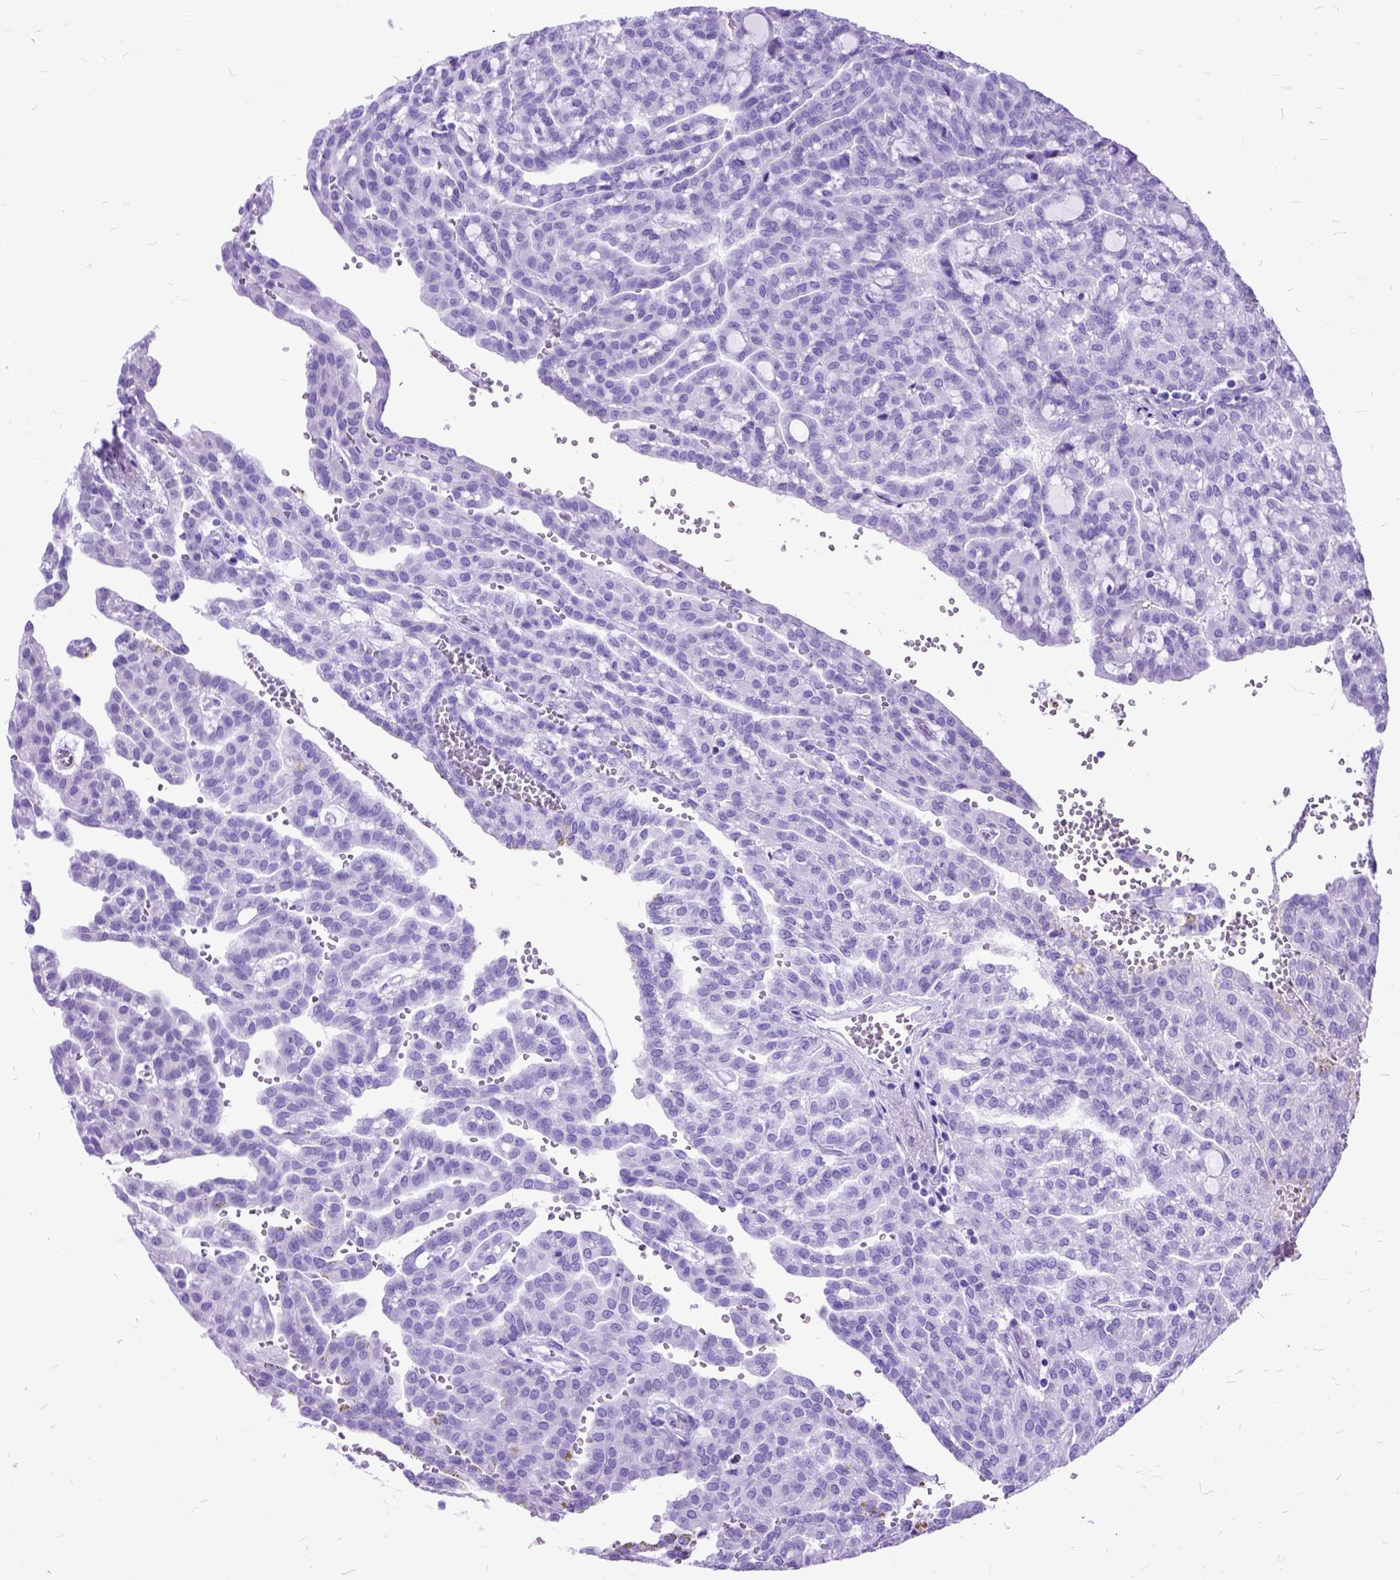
{"staining": {"intensity": "negative", "quantity": "none", "location": "none"}, "tissue": "renal cancer", "cell_type": "Tumor cells", "image_type": "cancer", "snomed": [{"axis": "morphology", "description": "Adenocarcinoma, NOS"}, {"axis": "topography", "description": "Kidney"}], "caption": "High magnification brightfield microscopy of adenocarcinoma (renal) stained with DAB (3,3'-diaminobenzidine) (brown) and counterstained with hematoxylin (blue): tumor cells show no significant positivity.", "gene": "DNAH2", "patient": {"sex": "male", "age": 63}}